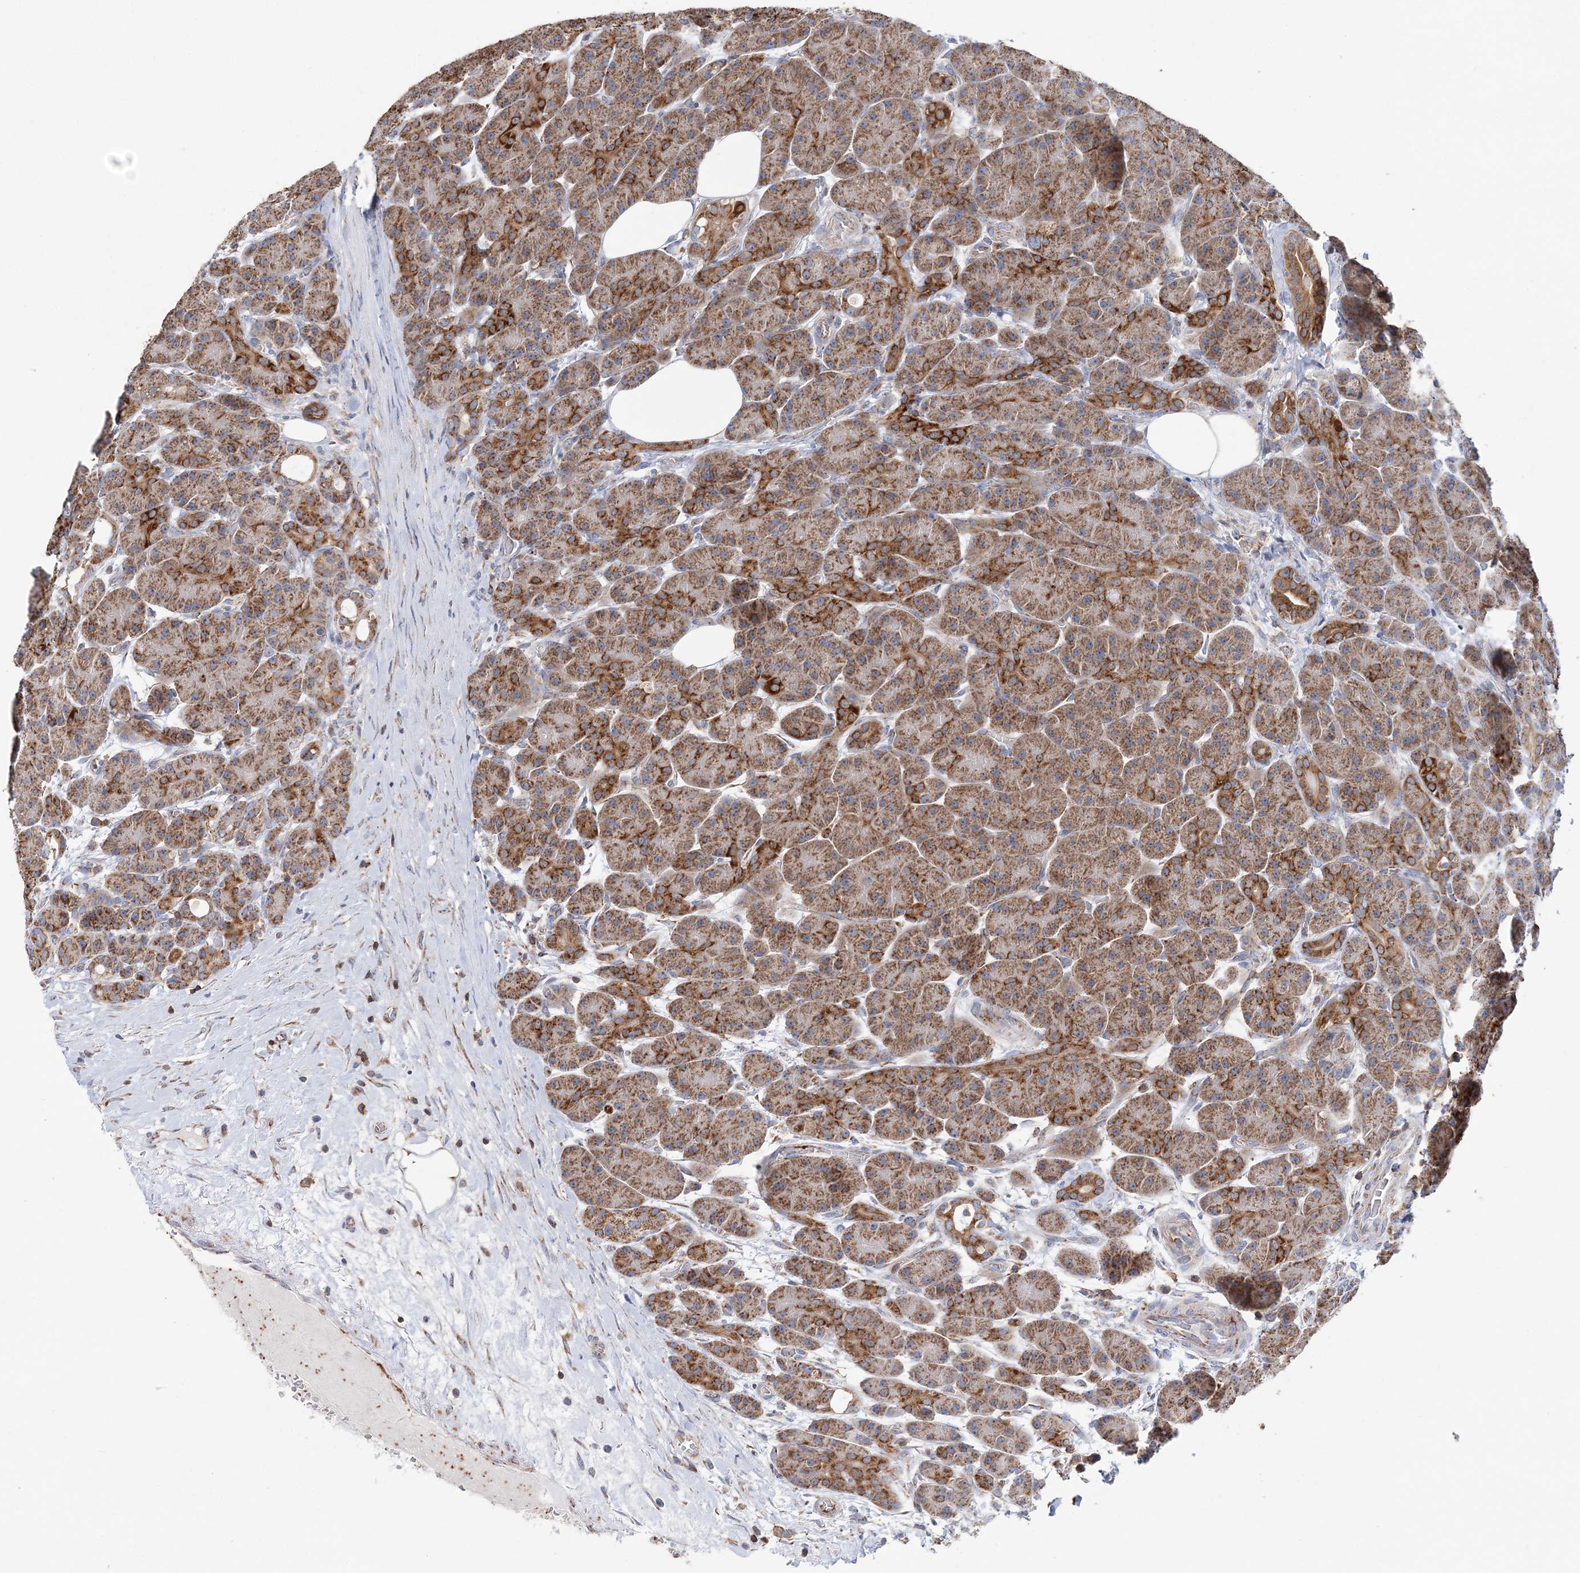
{"staining": {"intensity": "moderate", "quantity": ">75%", "location": "cytoplasmic/membranous"}, "tissue": "pancreas", "cell_type": "Exocrine glandular cells", "image_type": "normal", "snomed": [{"axis": "morphology", "description": "Normal tissue, NOS"}, {"axis": "topography", "description": "Pancreas"}], "caption": "Immunohistochemistry image of benign pancreas: pancreas stained using immunohistochemistry (IHC) displays medium levels of moderate protein expression localized specifically in the cytoplasmic/membranous of exocrine glandular cells, appearing as a cytoplasmic/membranous brown color.", "gene": "TTC32", "patient": {"sex": "male", "age": 63}}